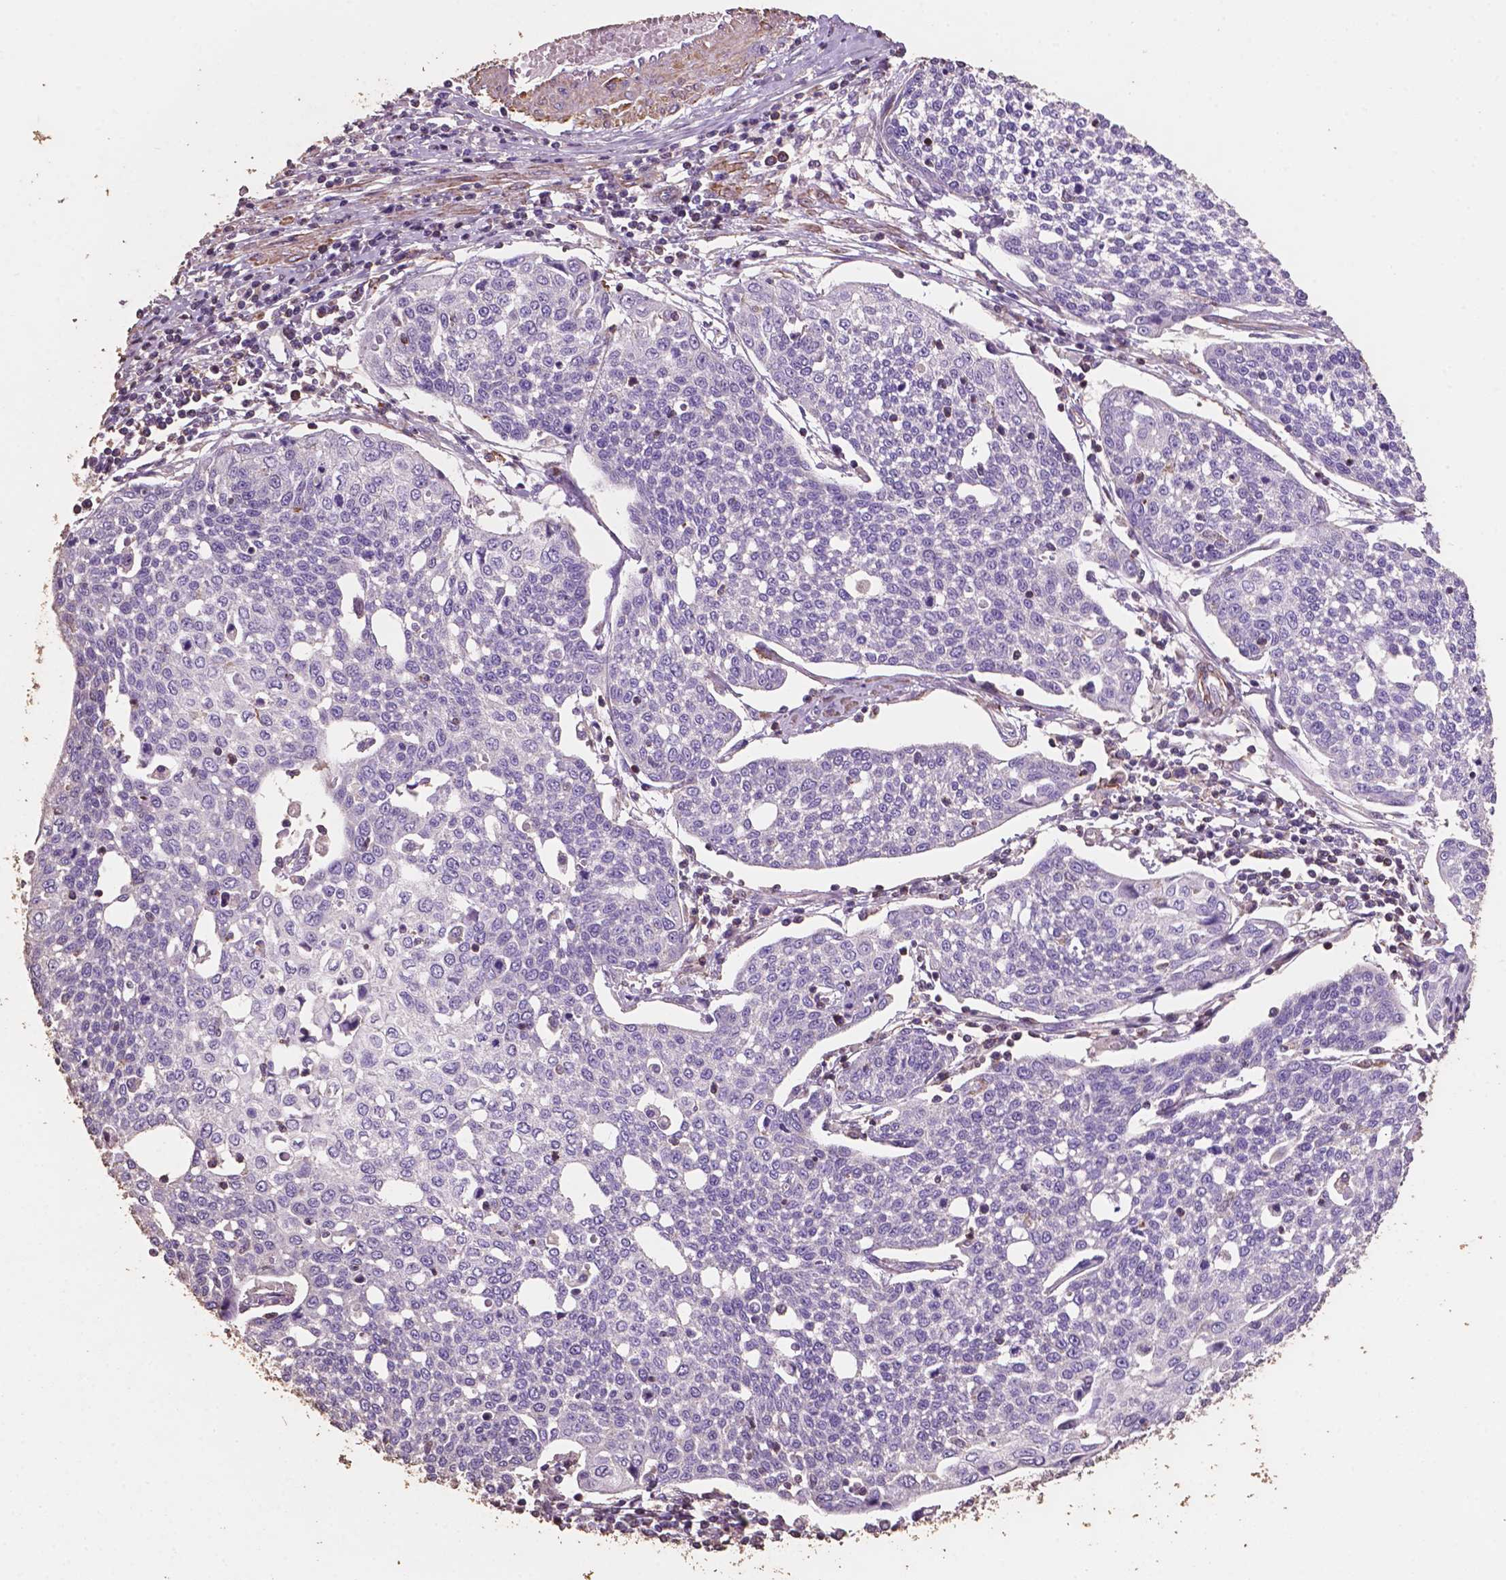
{"staining": {"intensity": "negative", "quantity": "none", "location": "none"}, "tissue": "cervical cancer", "cell_type": "Tumor cells", "image_type": "cancer", "snomed": [{"axis": "morphology", "description": "Squamous cell carcinoma, NOS"}, {"axis": "topography", "description": "Cervix"}], "caption": "This is an immunohistochemistry (IHC) image of human cervical squamous cell carcinoma. There is no staining in tumor cells.", "gene": "COMMD4", "patient": {"sex": "female", "age": 34}}